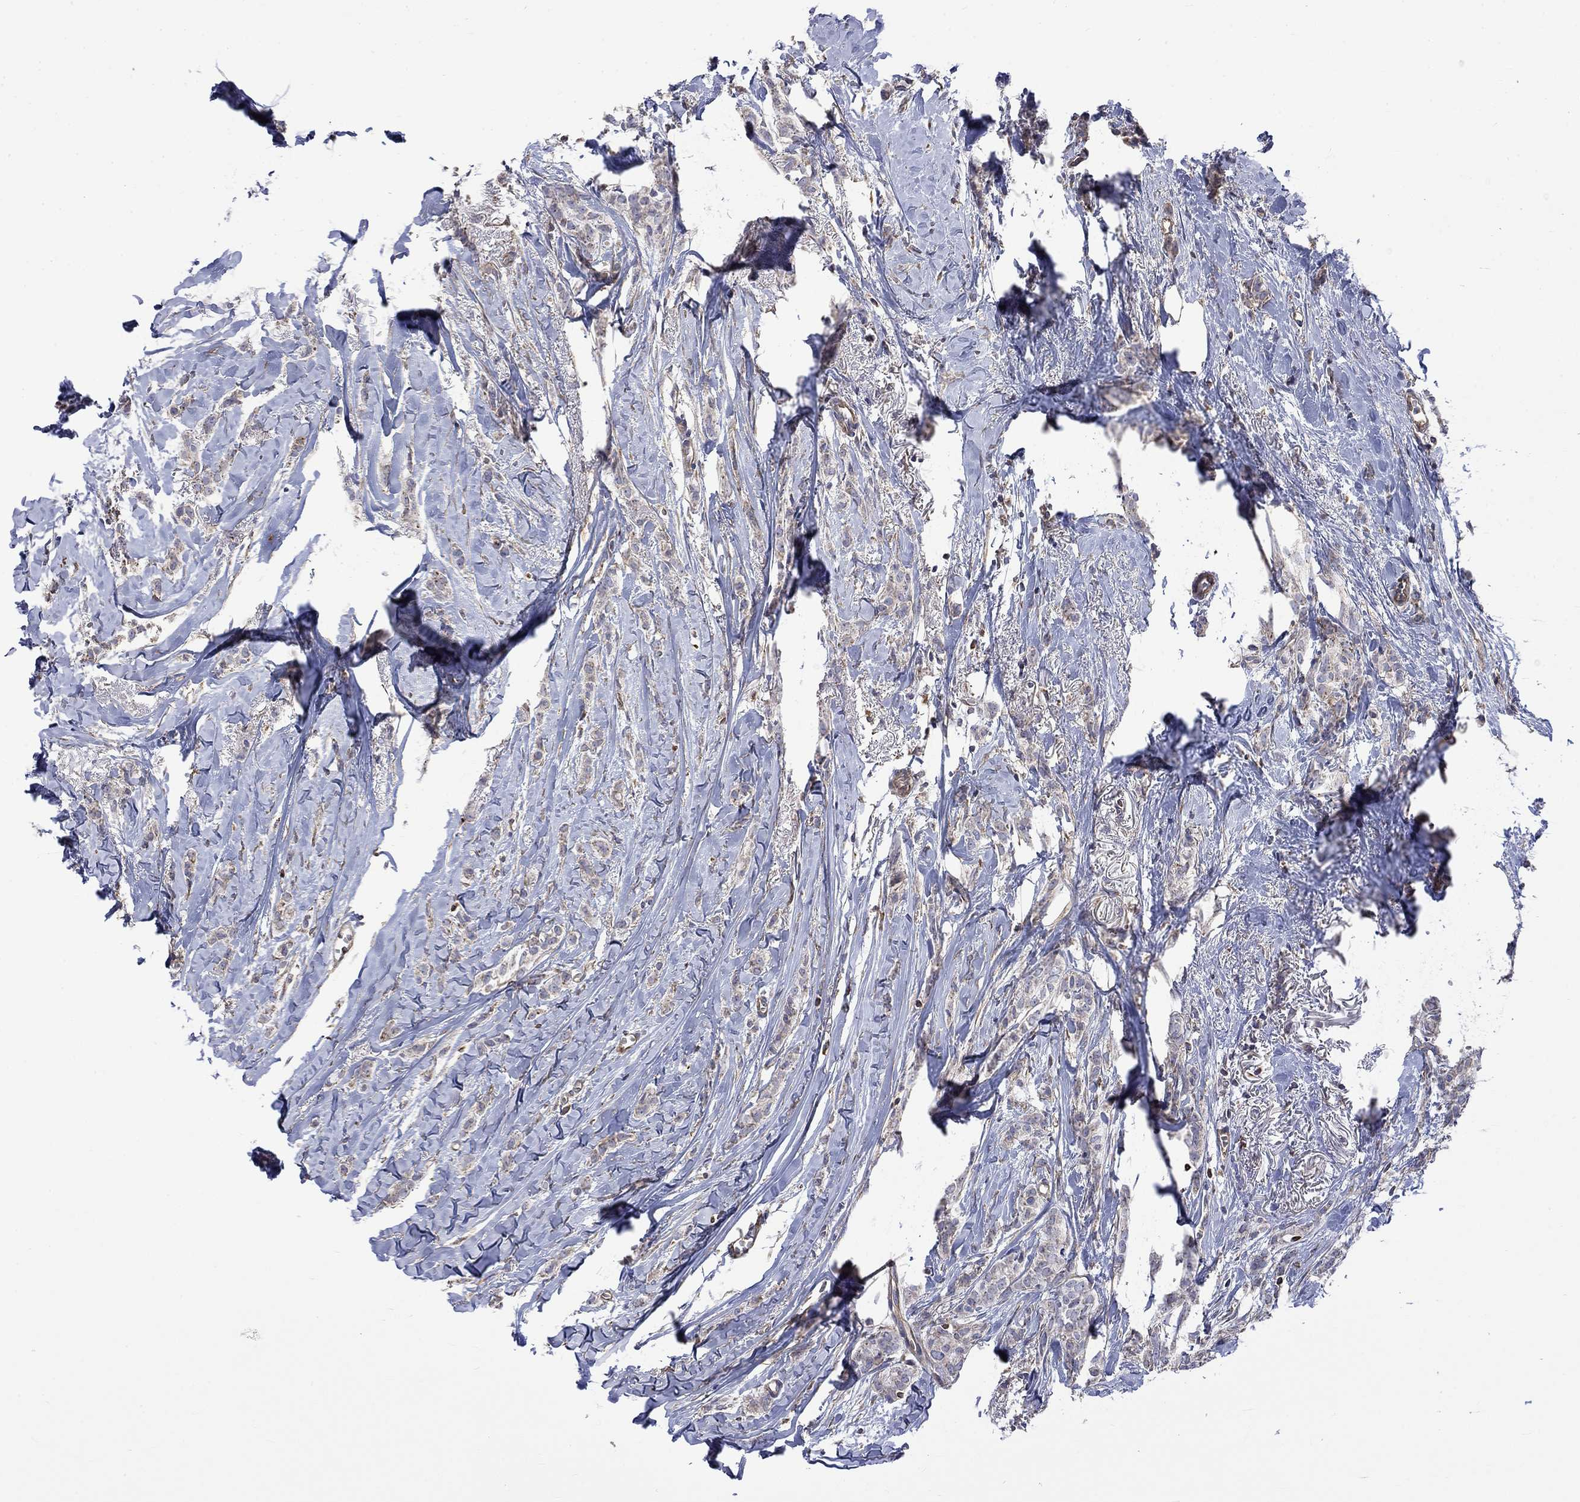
{"staining": {"intensity": "negative", "quantity": "none", "location": "none"}, "tissue": "breast cancer", "cell_type": "Tumor cells", "image_type": "cancer", "snomed": [{"axis": "morphology", "description": "Duct carcinoma"}, {"axis": "topography", "description": "Breast"}], "caption": "This is a histopathology image of IHC staining of breast cancer, which shows no expression in tumor cells. (Stains: DAB (3,3'-diaminobenzidine) immunohistochemistry with hematoxylin counter stain, Microscopy: brightfield microscopy at high magnification).", "gene": "CAMKK2", "patient": {"sex": "female", "age": 85}}